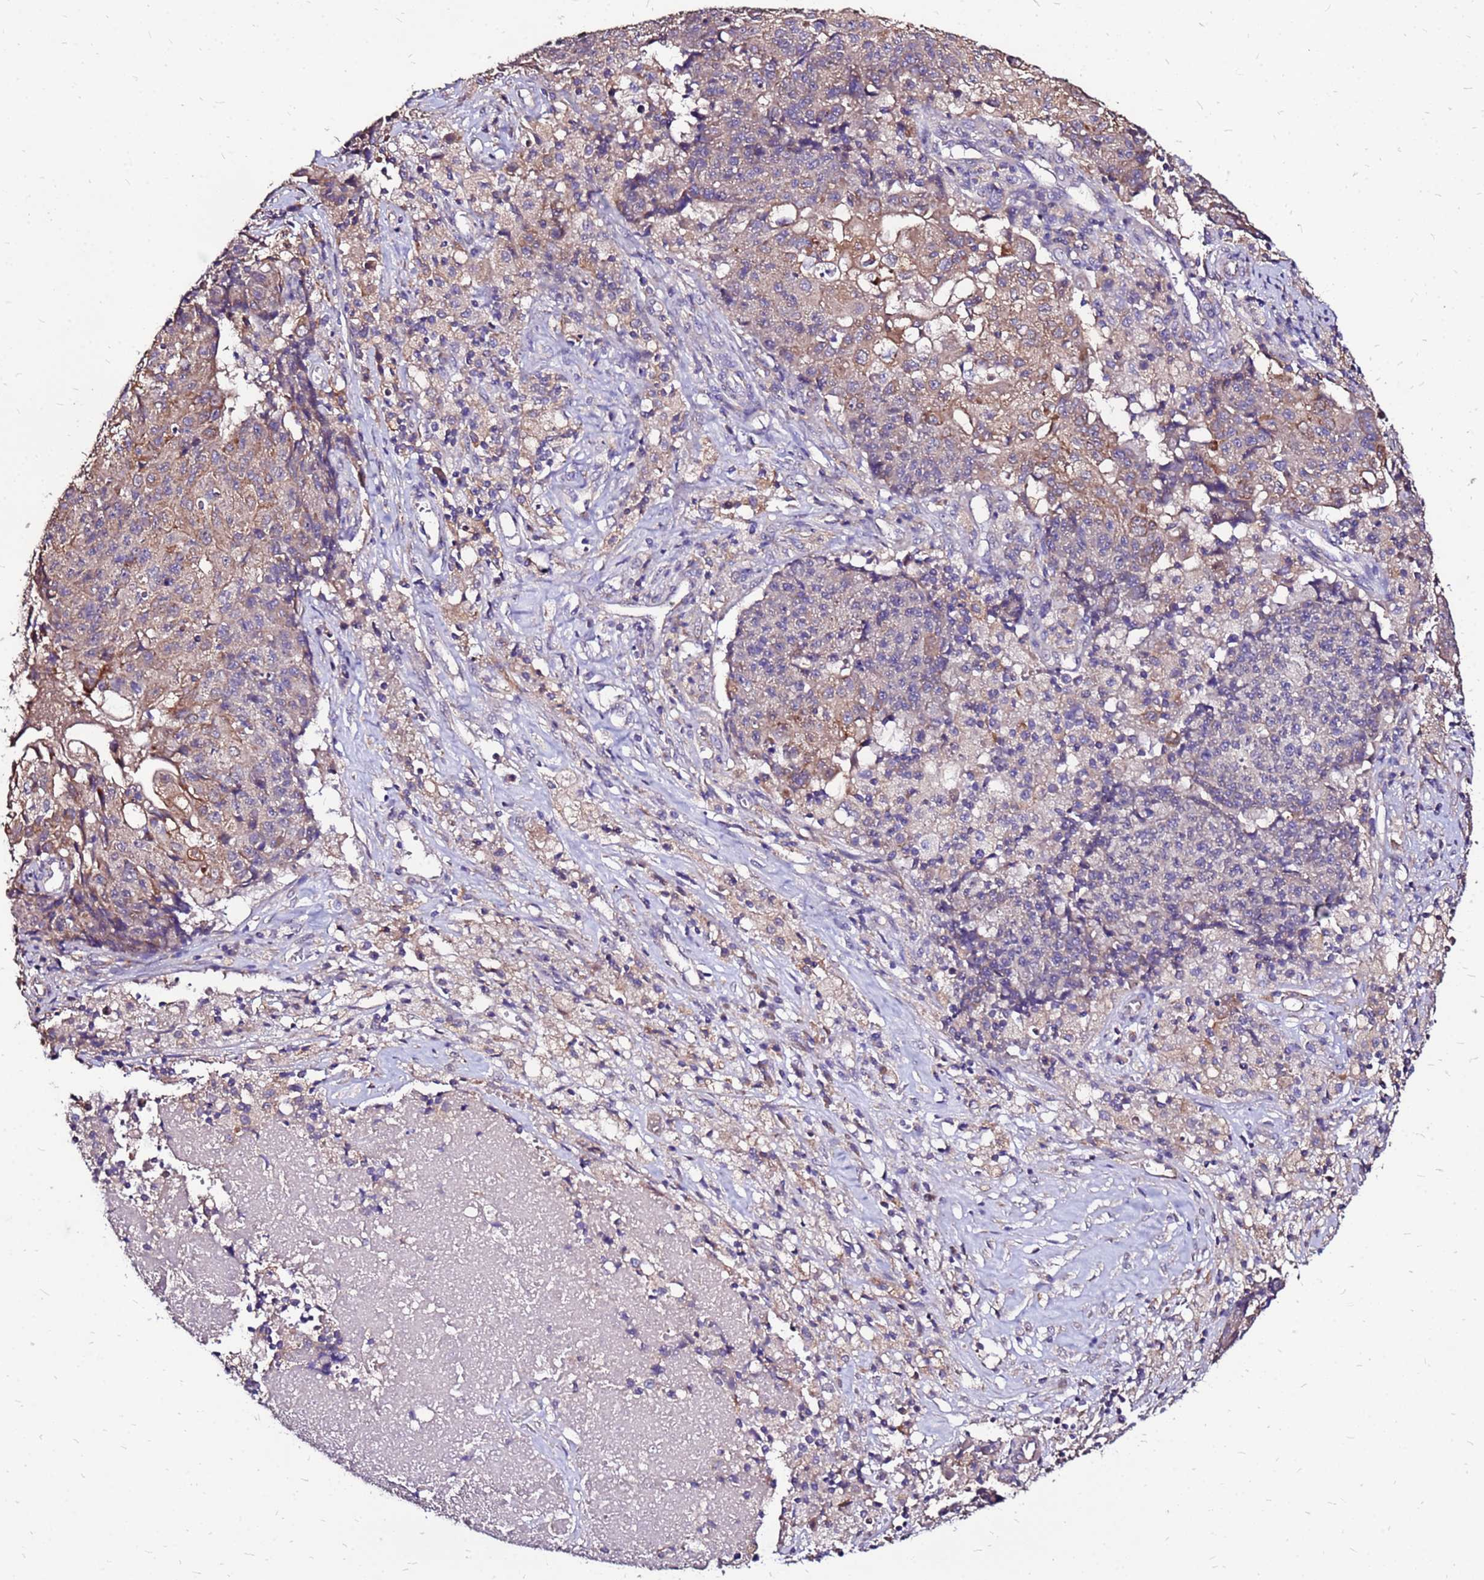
{"staining": {"intensity": "moderate", "quantity": "25%-75%", "location": "cytoplasmic/membranous"}, "tissue": "ovarian cancer", "cell_type": "Tumor cells", "image_type": "cancer", "snomed": [{"axis": "morphology", "description": "Carcinoma, endometroid"}, {"axis": "topography", "description": "Ovary"}], "caption": "A high-resolution image shows IHC staining of endometroid carcinoma (ovarian), which displays moderate cytoplasmic/membranous staining in about 25%-75% of tumor cells.", "gene": "ARHGEF5", "patient": {"sex": "female", "age": 42}}